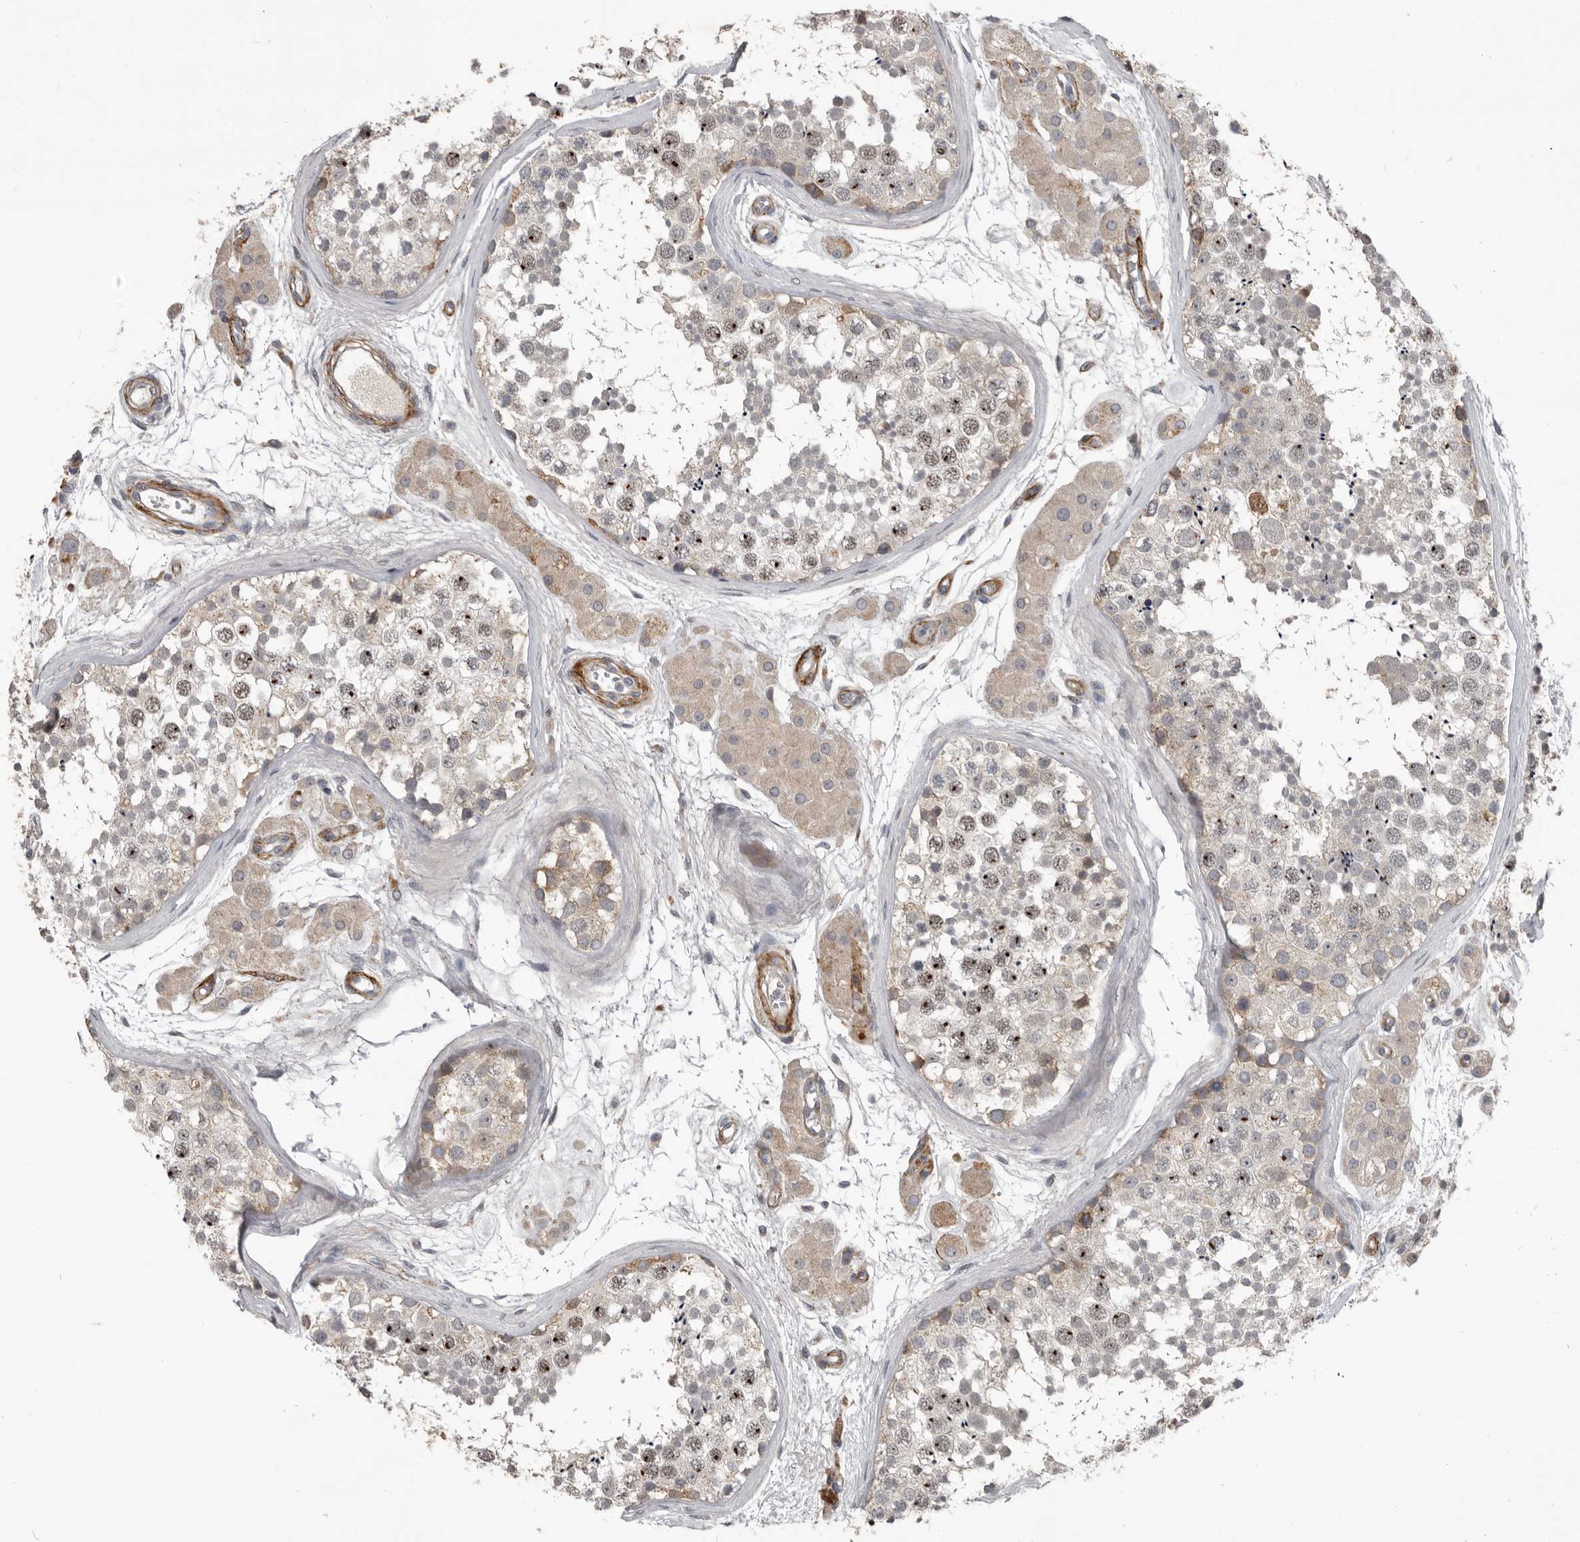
{"staining": {"intensity": "moderate", "quantity": "25%-75%", "location": "nuclear"}, "tissue": "testis", "cell_type": "Cells in seminiferous ducts", "image_type": "normal", "snomed": [{"axis": "morphology", "description": "Normal tissue, NOS"}, {"axis": "topography", "description": "Testis"}], "caption": "About 25%-75% of cells in seminiferous ducts in normal testis exhibit moderate nuclear protein expression as visualized by brown immunohistochemical staining.", "gene": "C1orf216", "patient": {"sex": "male", "age": 56}}